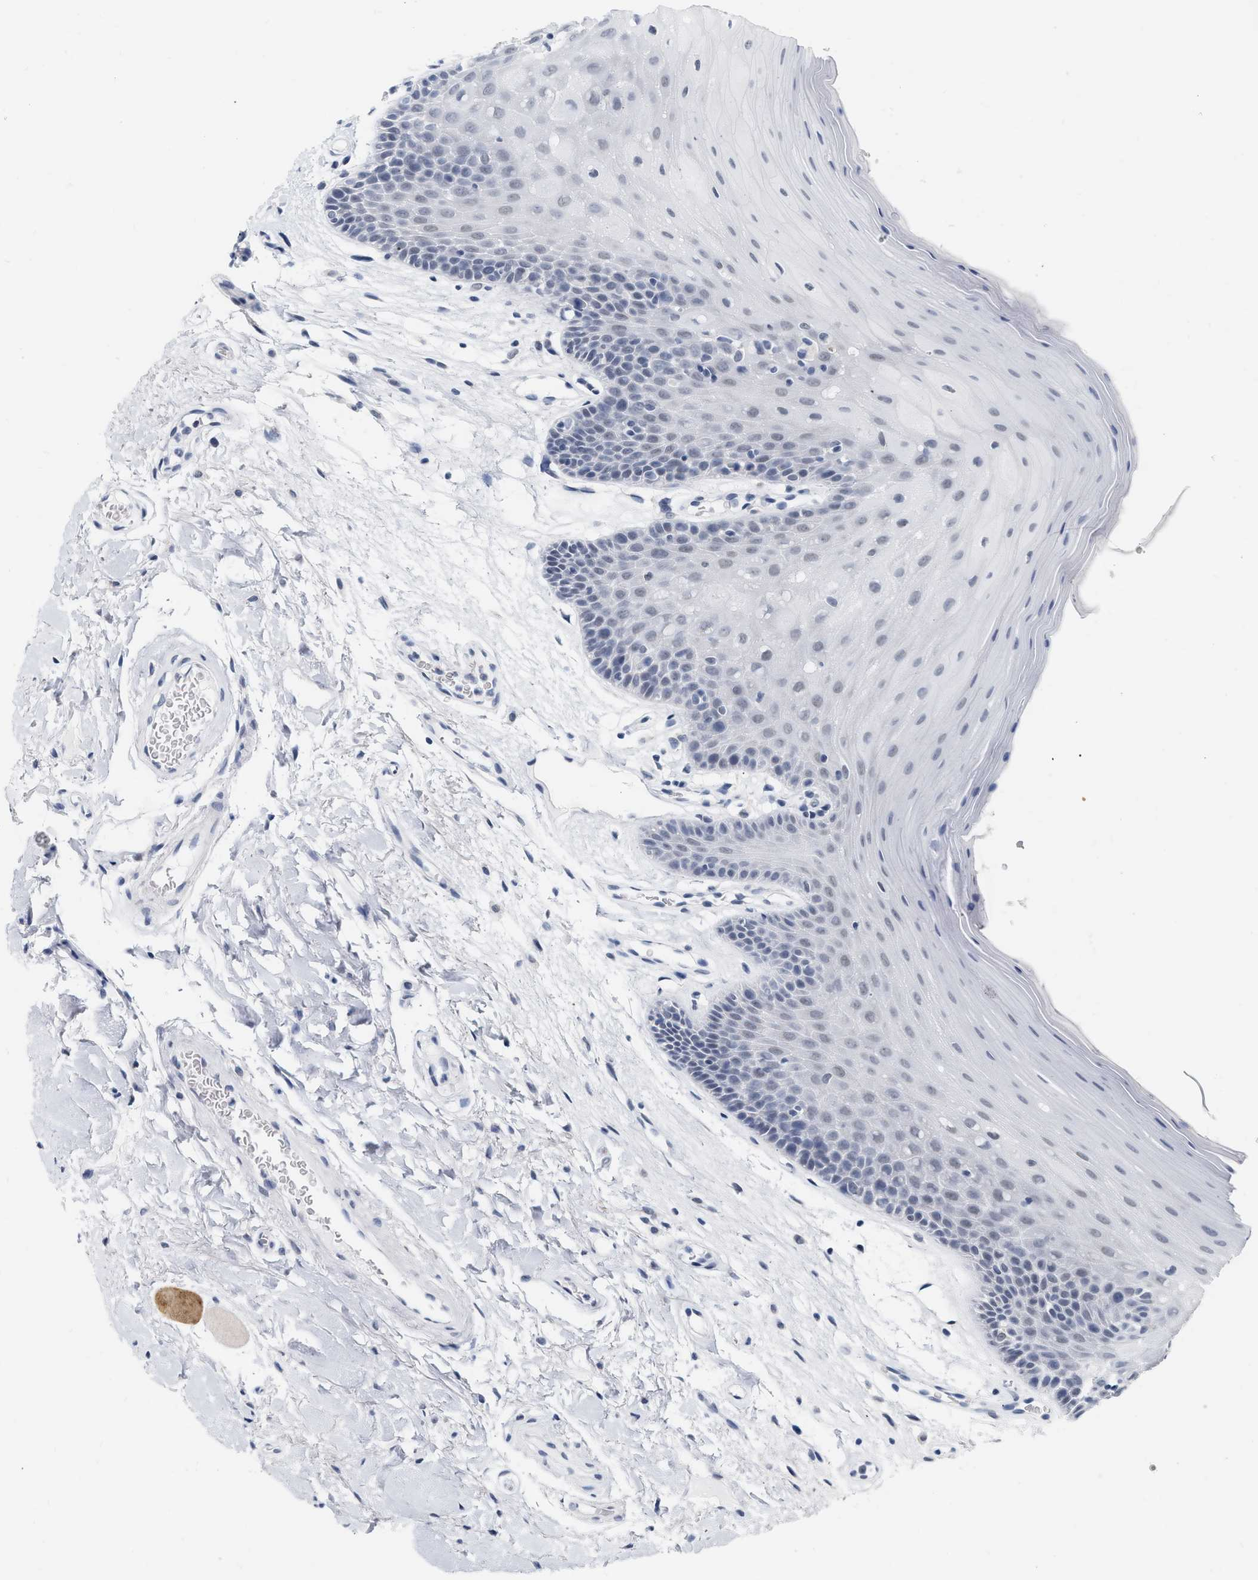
{"staining": {"intensity": "negative", "quantity": "none", "location": "none"}, "tissue": "oral mucosa", "cell_type": "Squamous epithelial cells", "image_type": "normal", "snomed": [{"axis": "morphology", "description": "Normal tissue, NOS"}, {"axis": "morphology", "description": "Squamous cell carcinoma, NOS"}, {"axis": "topography", "description": "Oral tissue"}, {"axis": "topography", "description": "Head-Neck"}], "caption": "Squamous epithelial cells are negative for protein expression in unremarkable human oral mucosa. Brightfield microscopy of IHC stained with DAB (3,3'-diaminobenzidine) (brown) and hematoxylin (blue), captured at high magnification.", "gene": "XIRP1", "patient": {"sex": "male", "age": 71}}